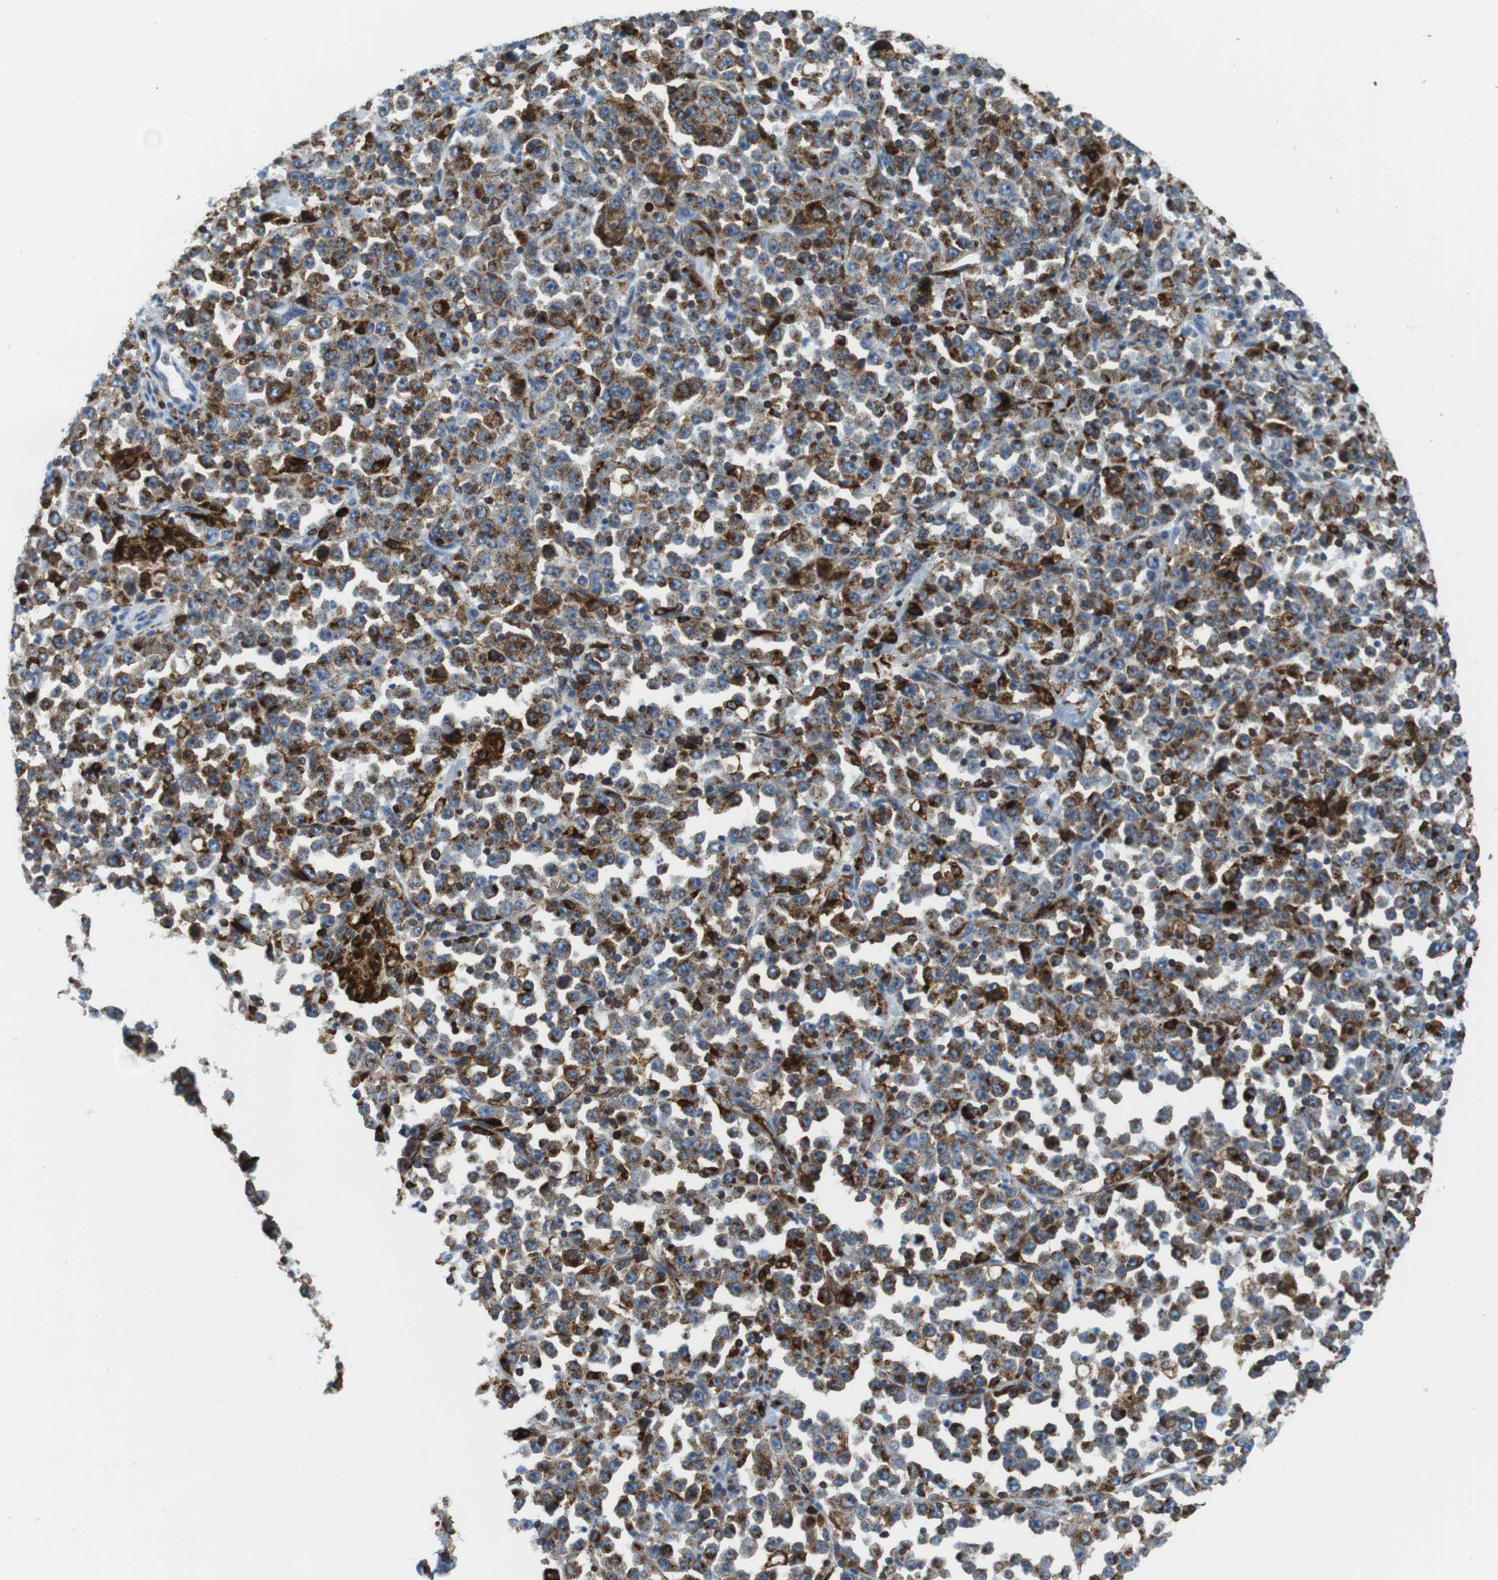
{"staining": {"intensity": "weak", "quantity": ">75%", "location": "cytoplasmic/membranous"}, "tissue": "stomach cancer", "cell_type": "Tumor cells", "image_type": "cancer", "snomed": [{"axis": "morphology", "description": "Normal tissue, NOS"}, {"axis": "morphology", "description": "Adenocarcinoma, NOS"}, {"axis": "topography", "description": "Stomach, upper"}, {"axis": "topography", "description": "Stomach"}], "caption": "Tumor cells reveal weak cytoplasmic/membranous positivity in approximately >75% of cells in adenocarcinoma (stomach).", "gene": "CIITA", "patient": {"sex": "male", "age": 59}}